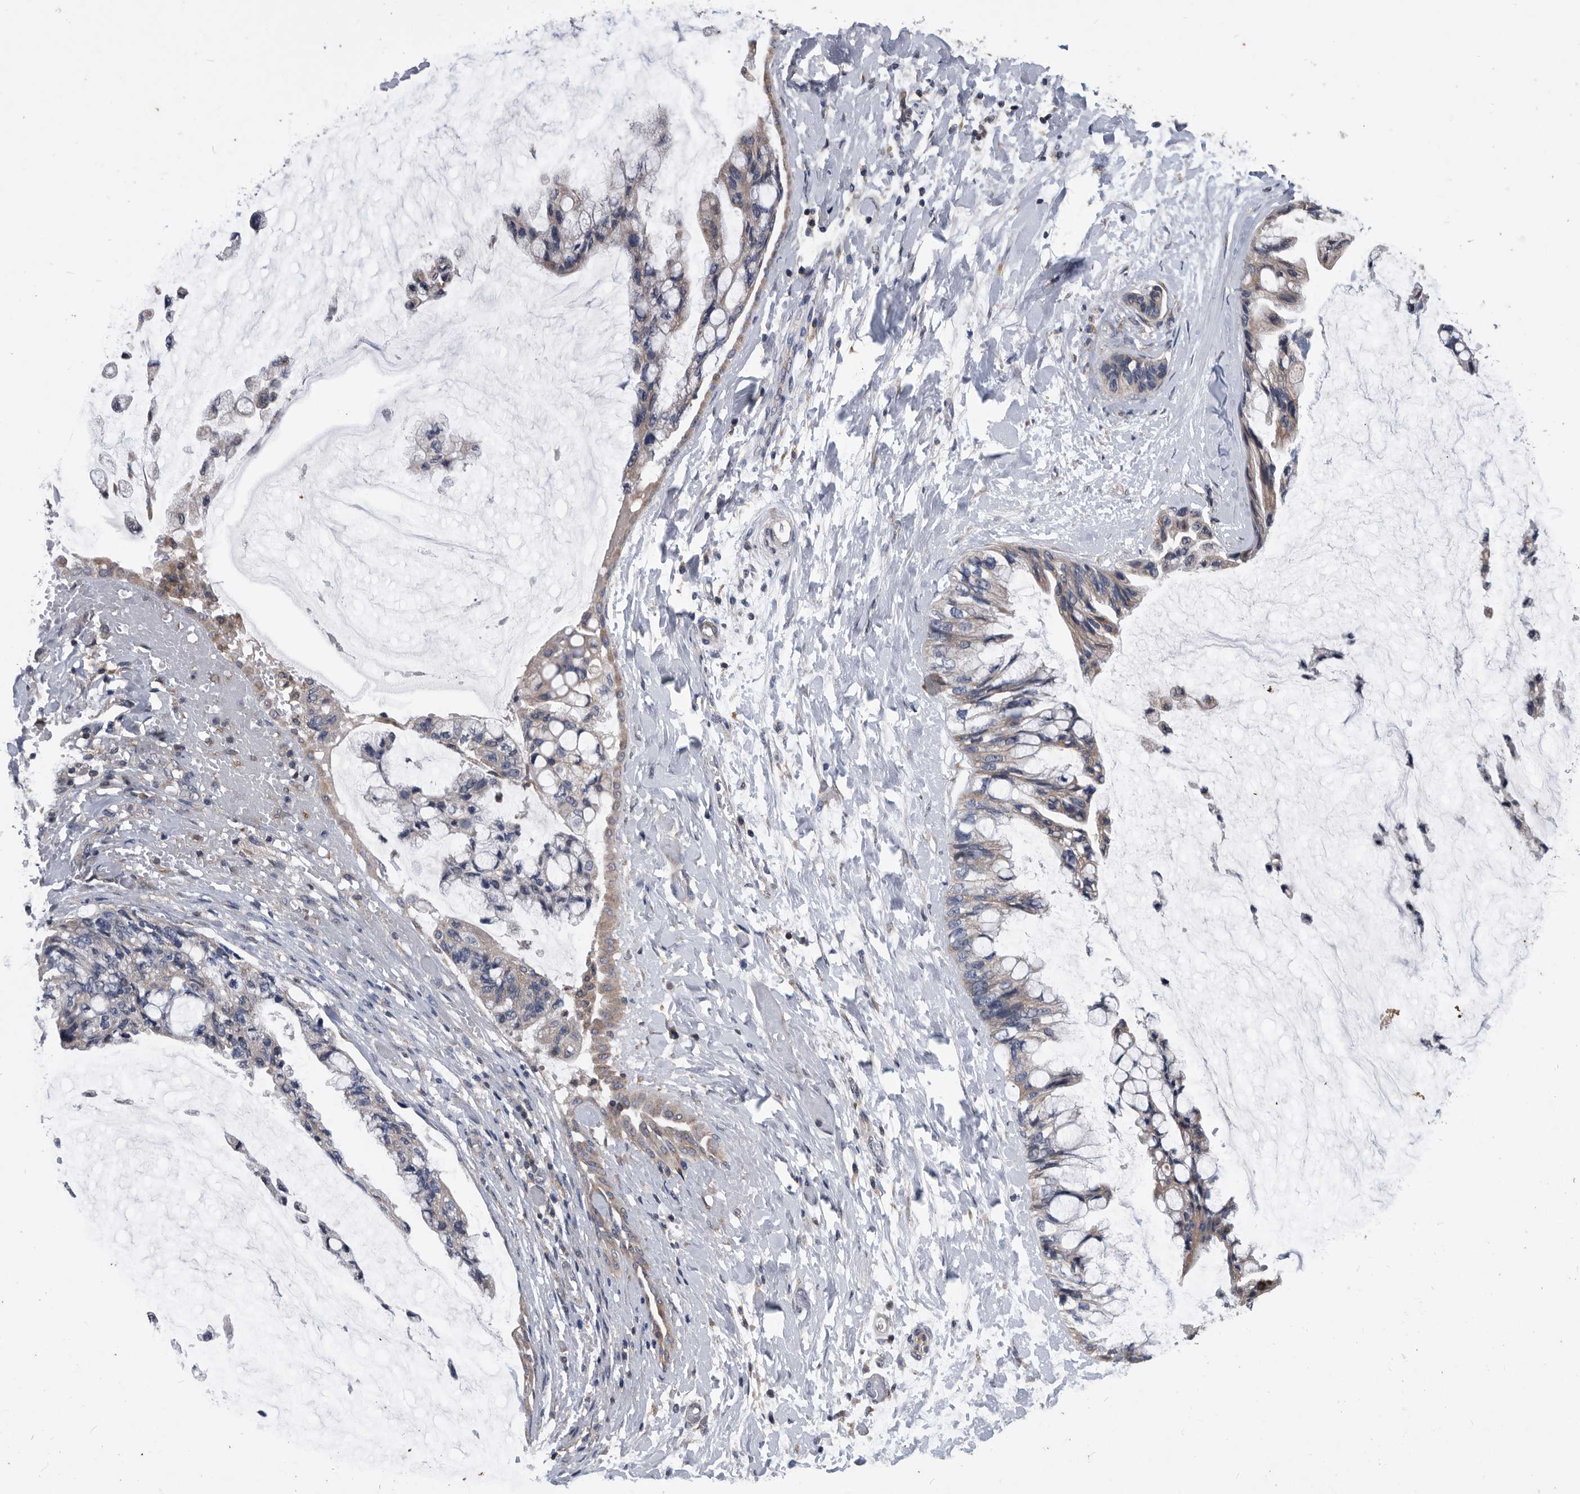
{"staining": {"intensity": "weak", "quantity": "25%-75%", "location": "cytoplasmic/membranous"}, "tissue": "ovarian cancer", "cell_type": "Tumor cells", "image_type": "cancer", "snomed": [{"axis": "morphology", "description": "Cystadenocarcinoma, mucinous, NOS"}, {"axis": "topography", "description": "Ovary"}], "caption": "Protein expression analysis of ovarian cancer exhibits weak cytoplasmic/membranous expression in approximately 25%-75% of tumor cells.", "gene": "NRBP1", "patient": {"sex": "female", "age": 39}}